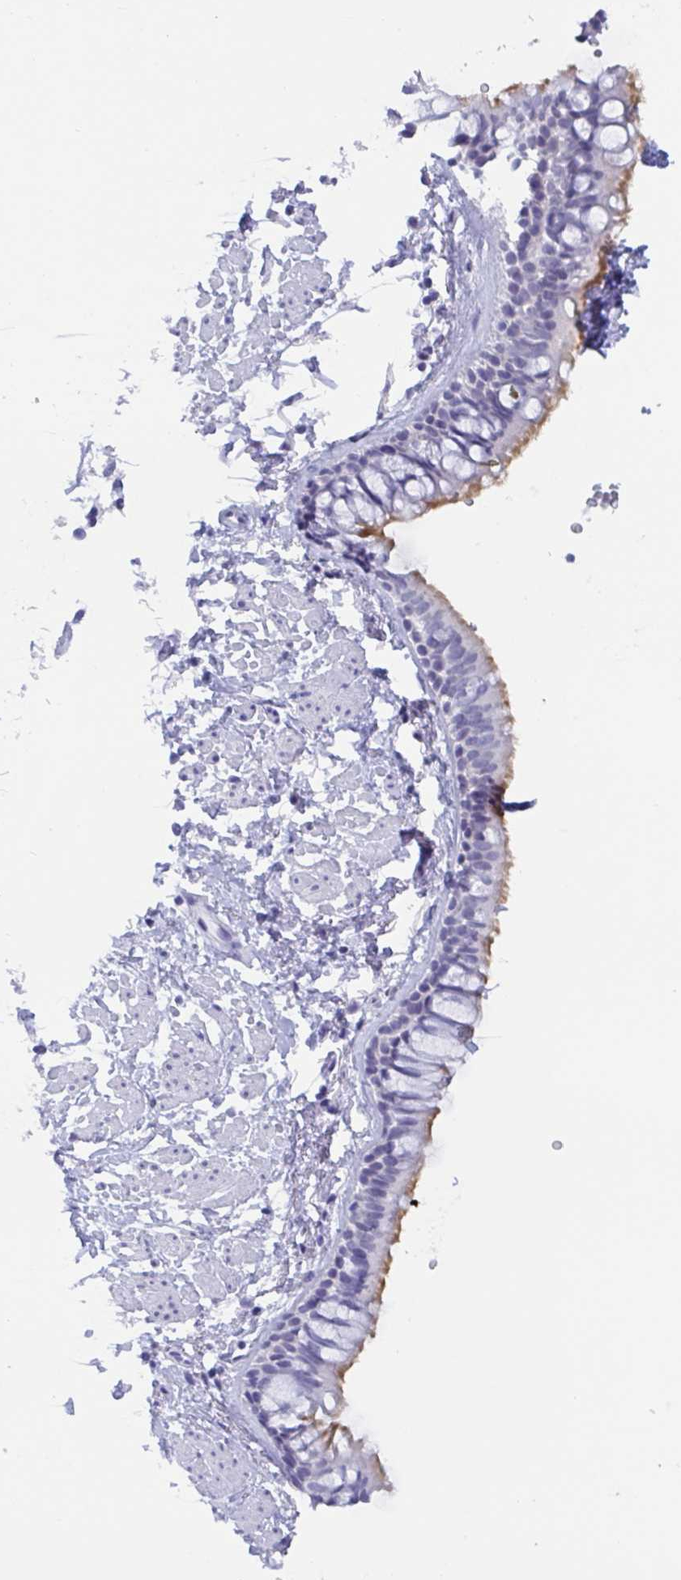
{"staining": {"intensity": "moderate", "quantity": "25%-75%", "location": "cytoplasmic/membranous"}, "tissue": "bronchus", "cell_type": "Respiratory epithelial cells", "image_type": "normal", "snomed": [{"axis": "morphology", "description": "Normal tissue, NOS"}, {"axis": "topography", "description": "Lymph node"}, {"axis": "topography", "description": "Cartilage tissue"}, {"axis": "topography", "description": "Bronchus"}], "caption": "Unremarkable bronchus displays moderate cytoplasmic/membranous staining in about 25%-75% of respiratory epithelial cells, visualized by immunohistochemistry.", "gene": "CDX4", "patient": {"sex": "female", "age": 70}}